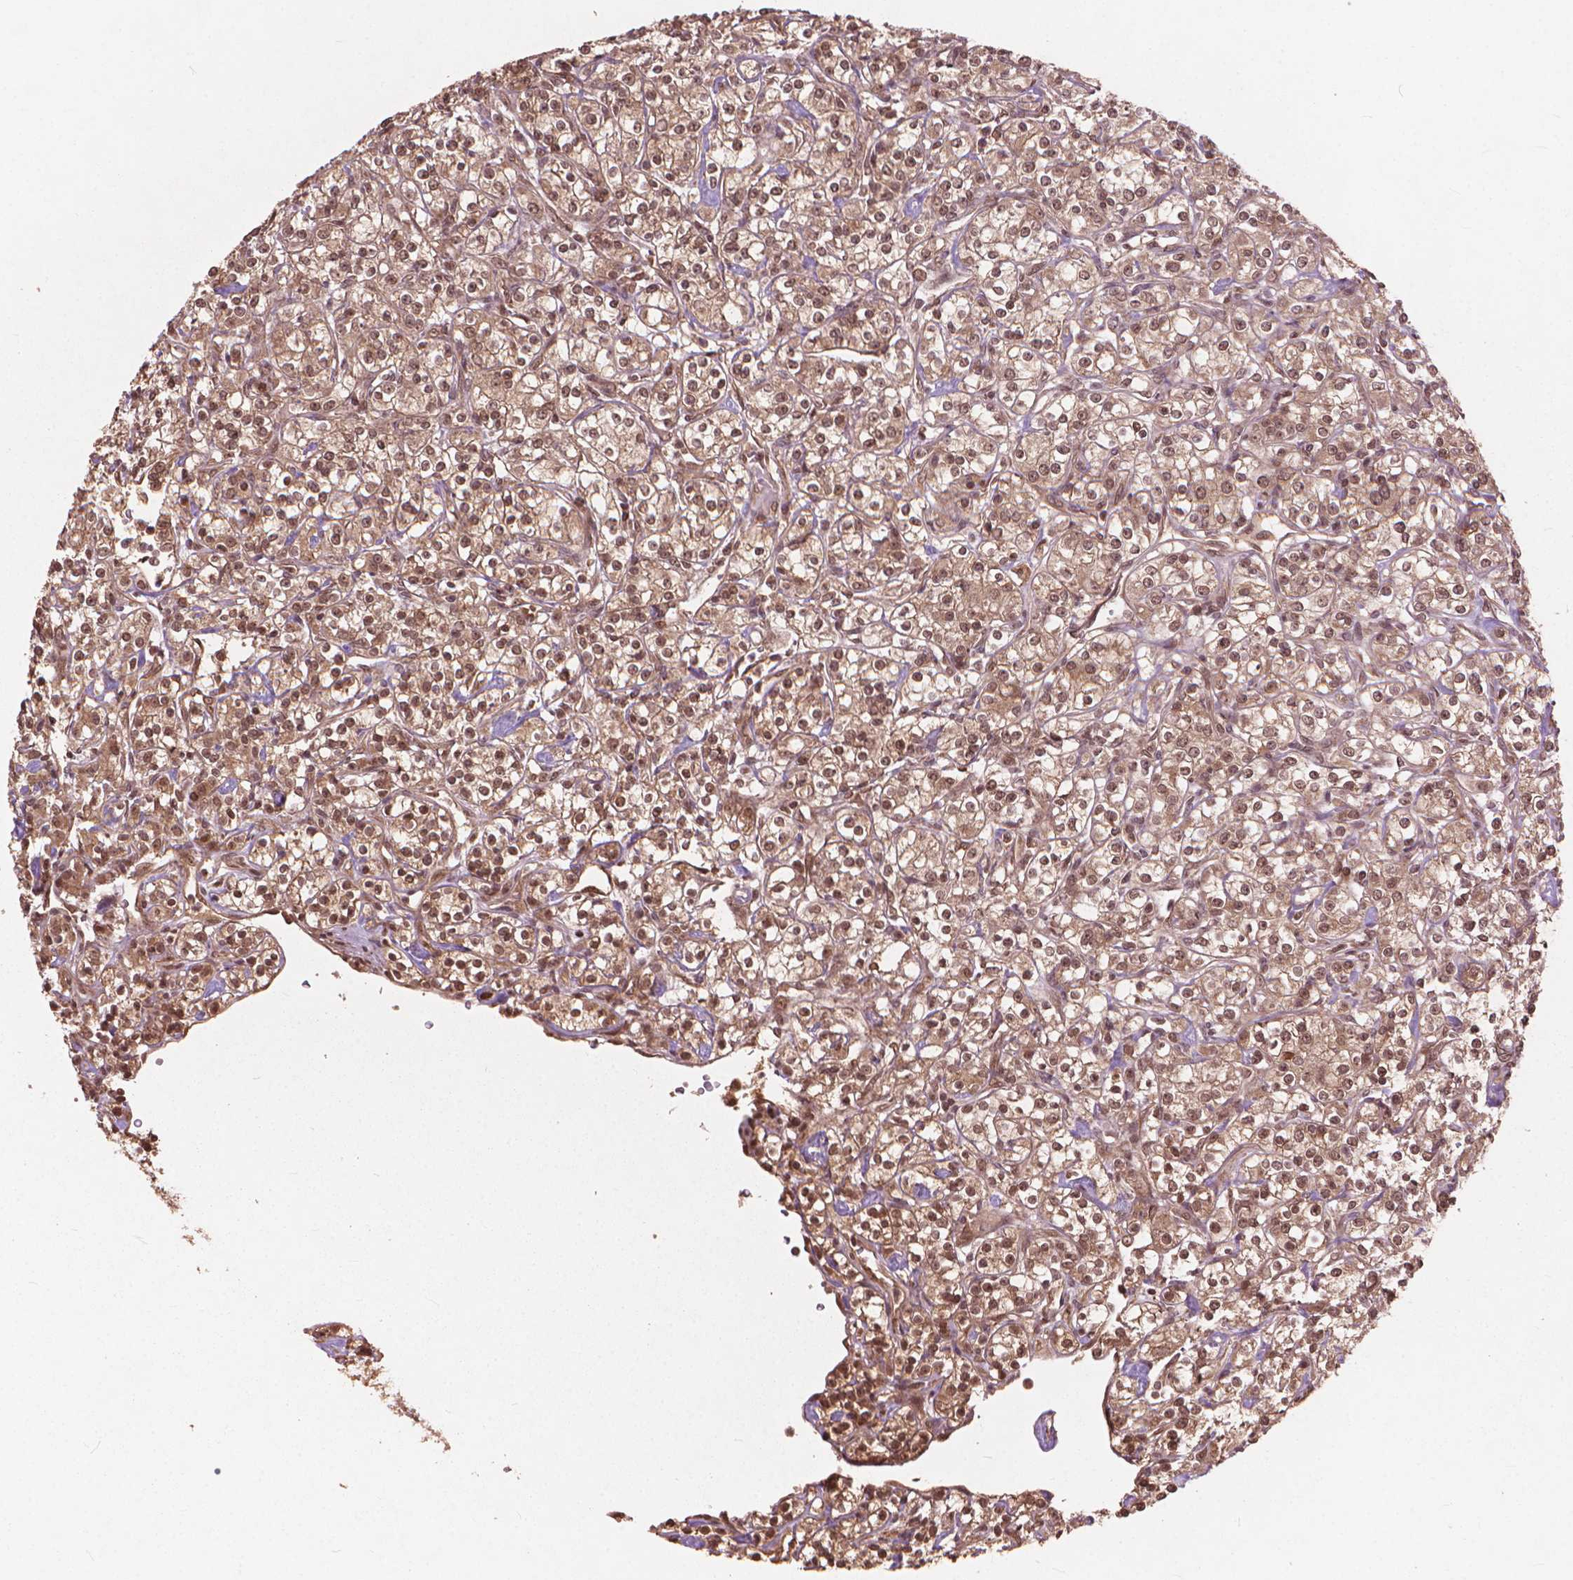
{"staining": {"intensity": "moderate", "quantity": ">75%", "location": "nuclear"}, "tissue": "renal cancer", "cell_type": "Tumor cells", "image_type": "cancer", "snomed": [{"axis": "morphology", "description": "Adenocarcinoma, NOS"}, {"axis": "topography", "description": "Kidney"}], "caption": "Immunohistochemistry histopathology image of adenocarcinoma (renal) stained for a protein (brown), which shows medium levels of moderate nuclear expression in about >75% of tumor cells.", "gene": "SSU72", "patient": {"sex": "male", "age": 77}}